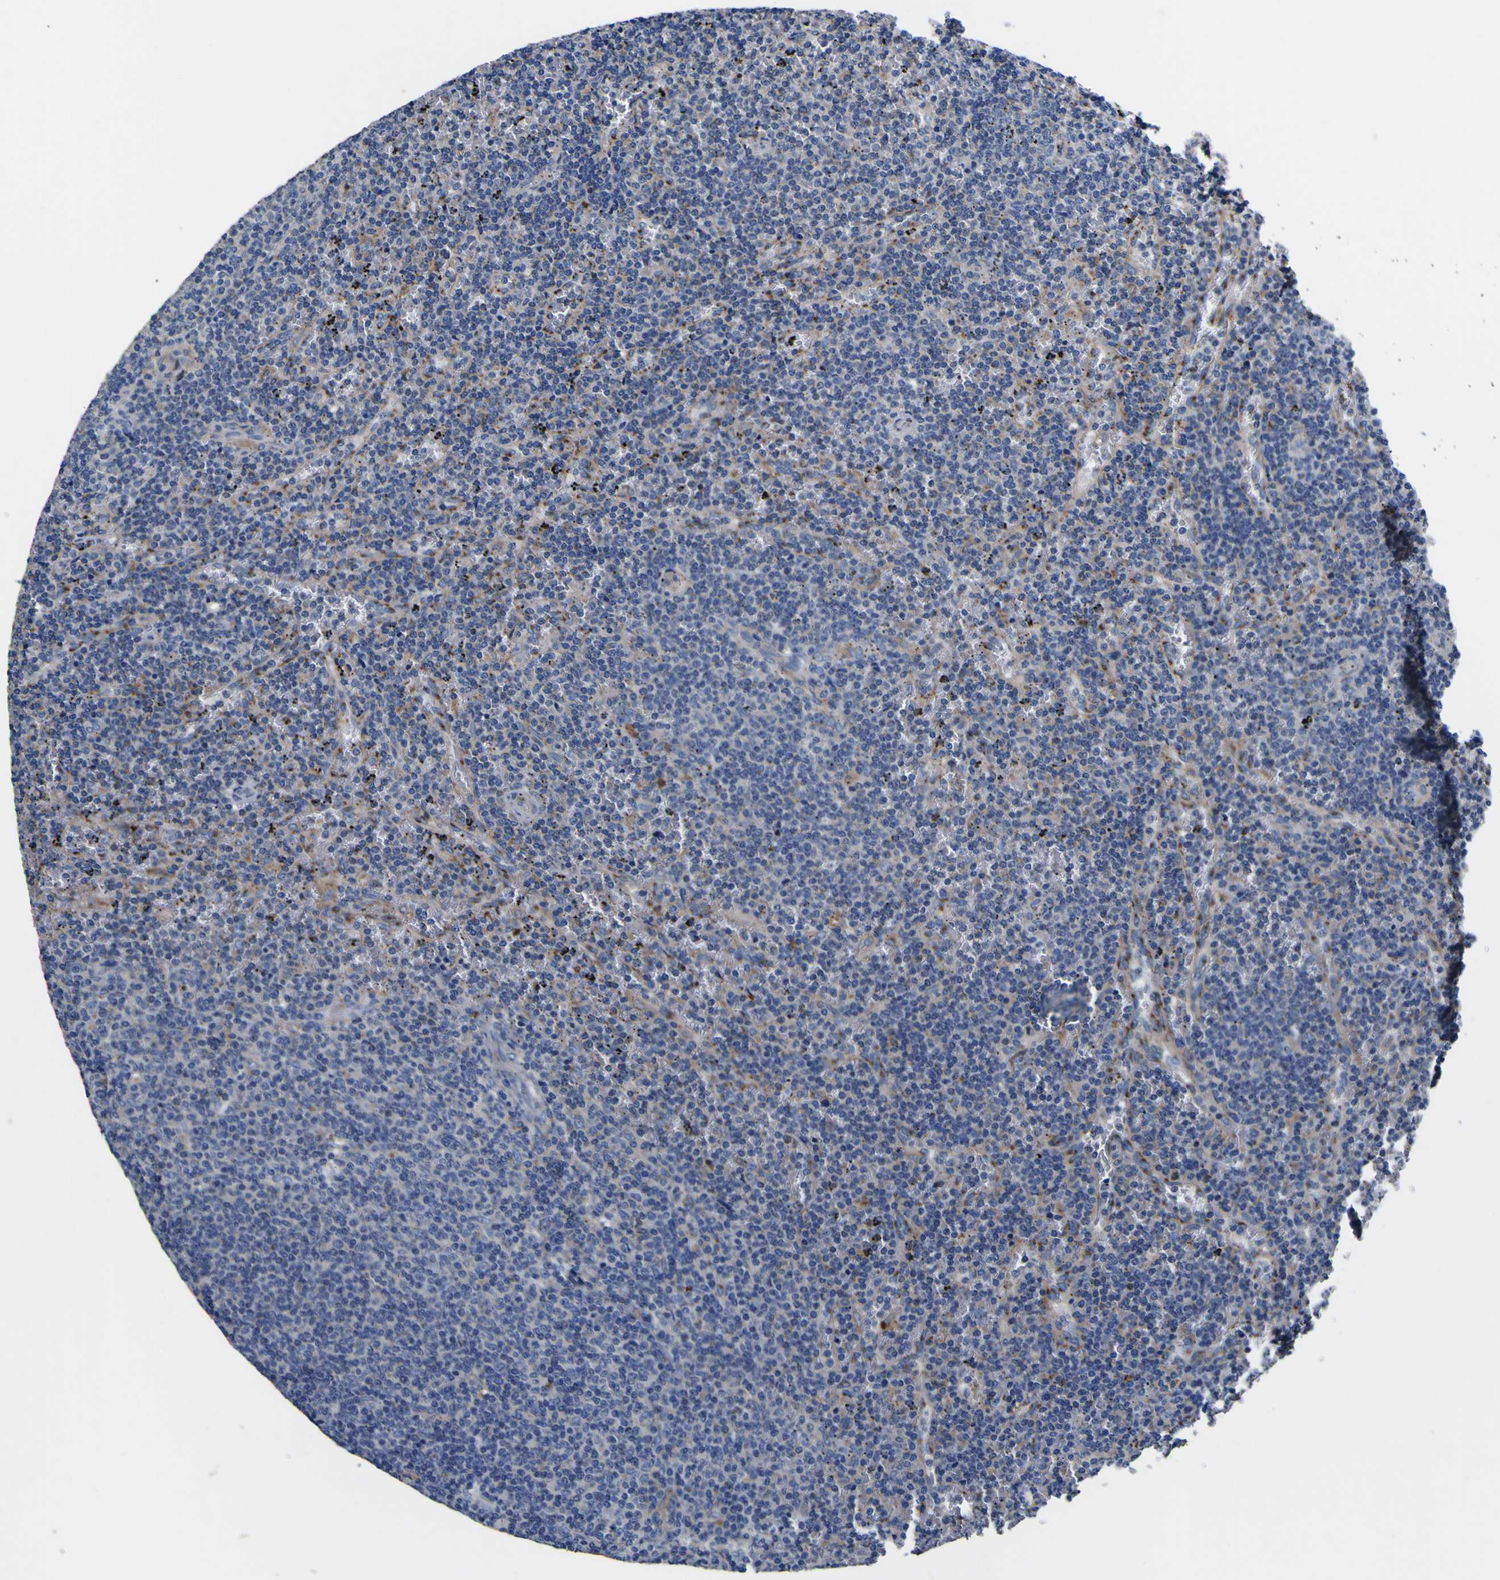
{"staining": {"intensity": "negative", "quantity": "none", "location": "none"}, "tissue": "lymphoma", "cell_type": "Tumor cells", "image_type": "cancer", "snomed": [{"axis": "morphology", "description": "Malignant lymphoma, non-Hodgkin's type, Low grade"}, {"axis": "topography", "description": "Spleen"}], "caption": "The histopathology image reveals no significant positivity in tumor cells of lymphoma.", "gene": "COA1", "patient": {"sex": "female", "age": 50}}